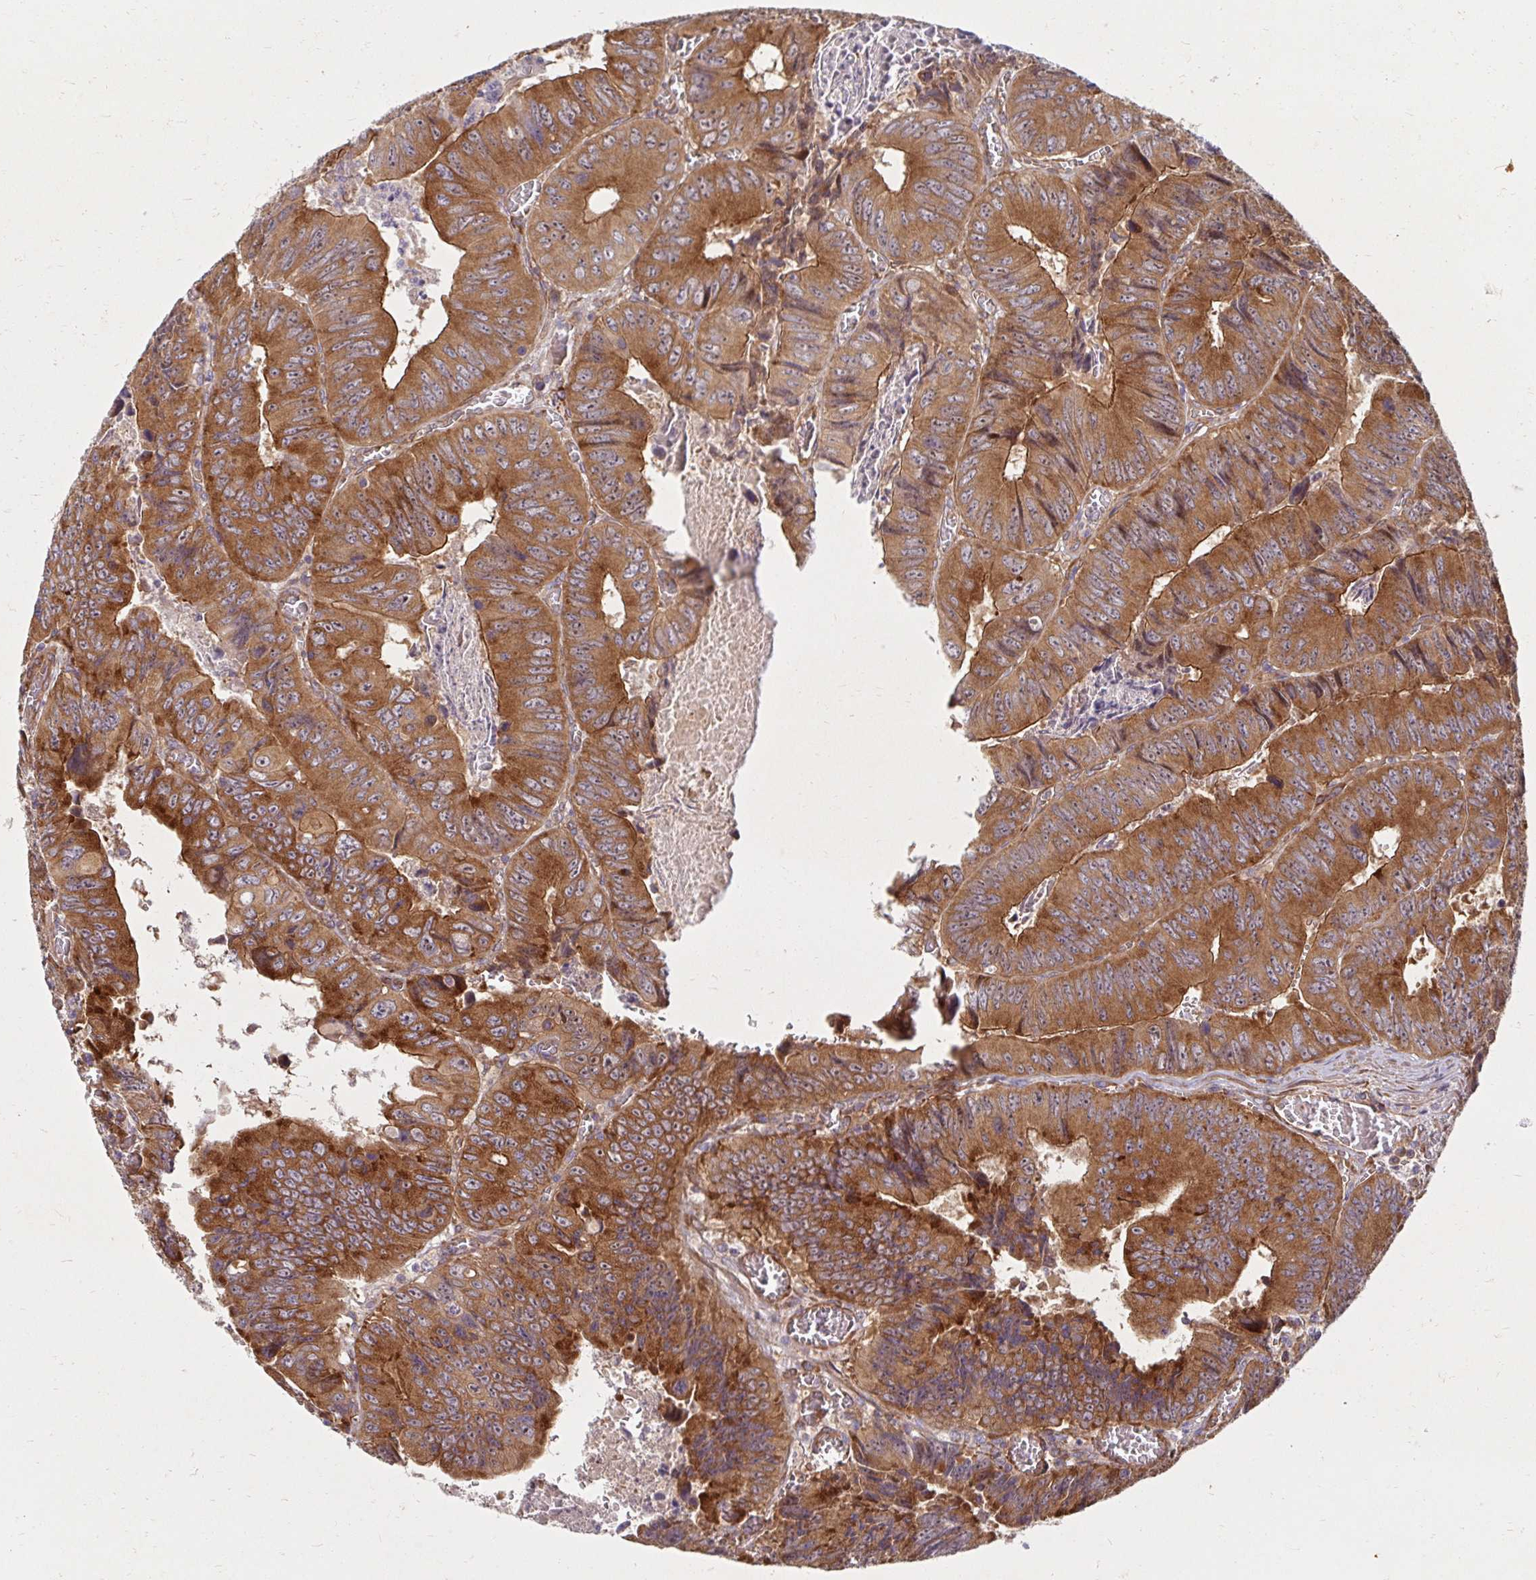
{"staining": {"intensity": "moderate", "quantity": ">75%", "location": "cytoplasmic/membranous"}, "tissue": "colorectal cancer", "cell_type": "Tumor cells", "image_type": "cancer", "snomed": [{"axis": "morphology", "description": "Adenocarcinoma, NOS"}, {"axis": "topography", "description": "Colon"}], "caption": "Protein staining displays moderate cytoplasmic/membranous staining in approximately >75% of tumor cells in colorectal cancer.", "gene": "BTF3", "patient": {"sex": "female", "age": 84}}